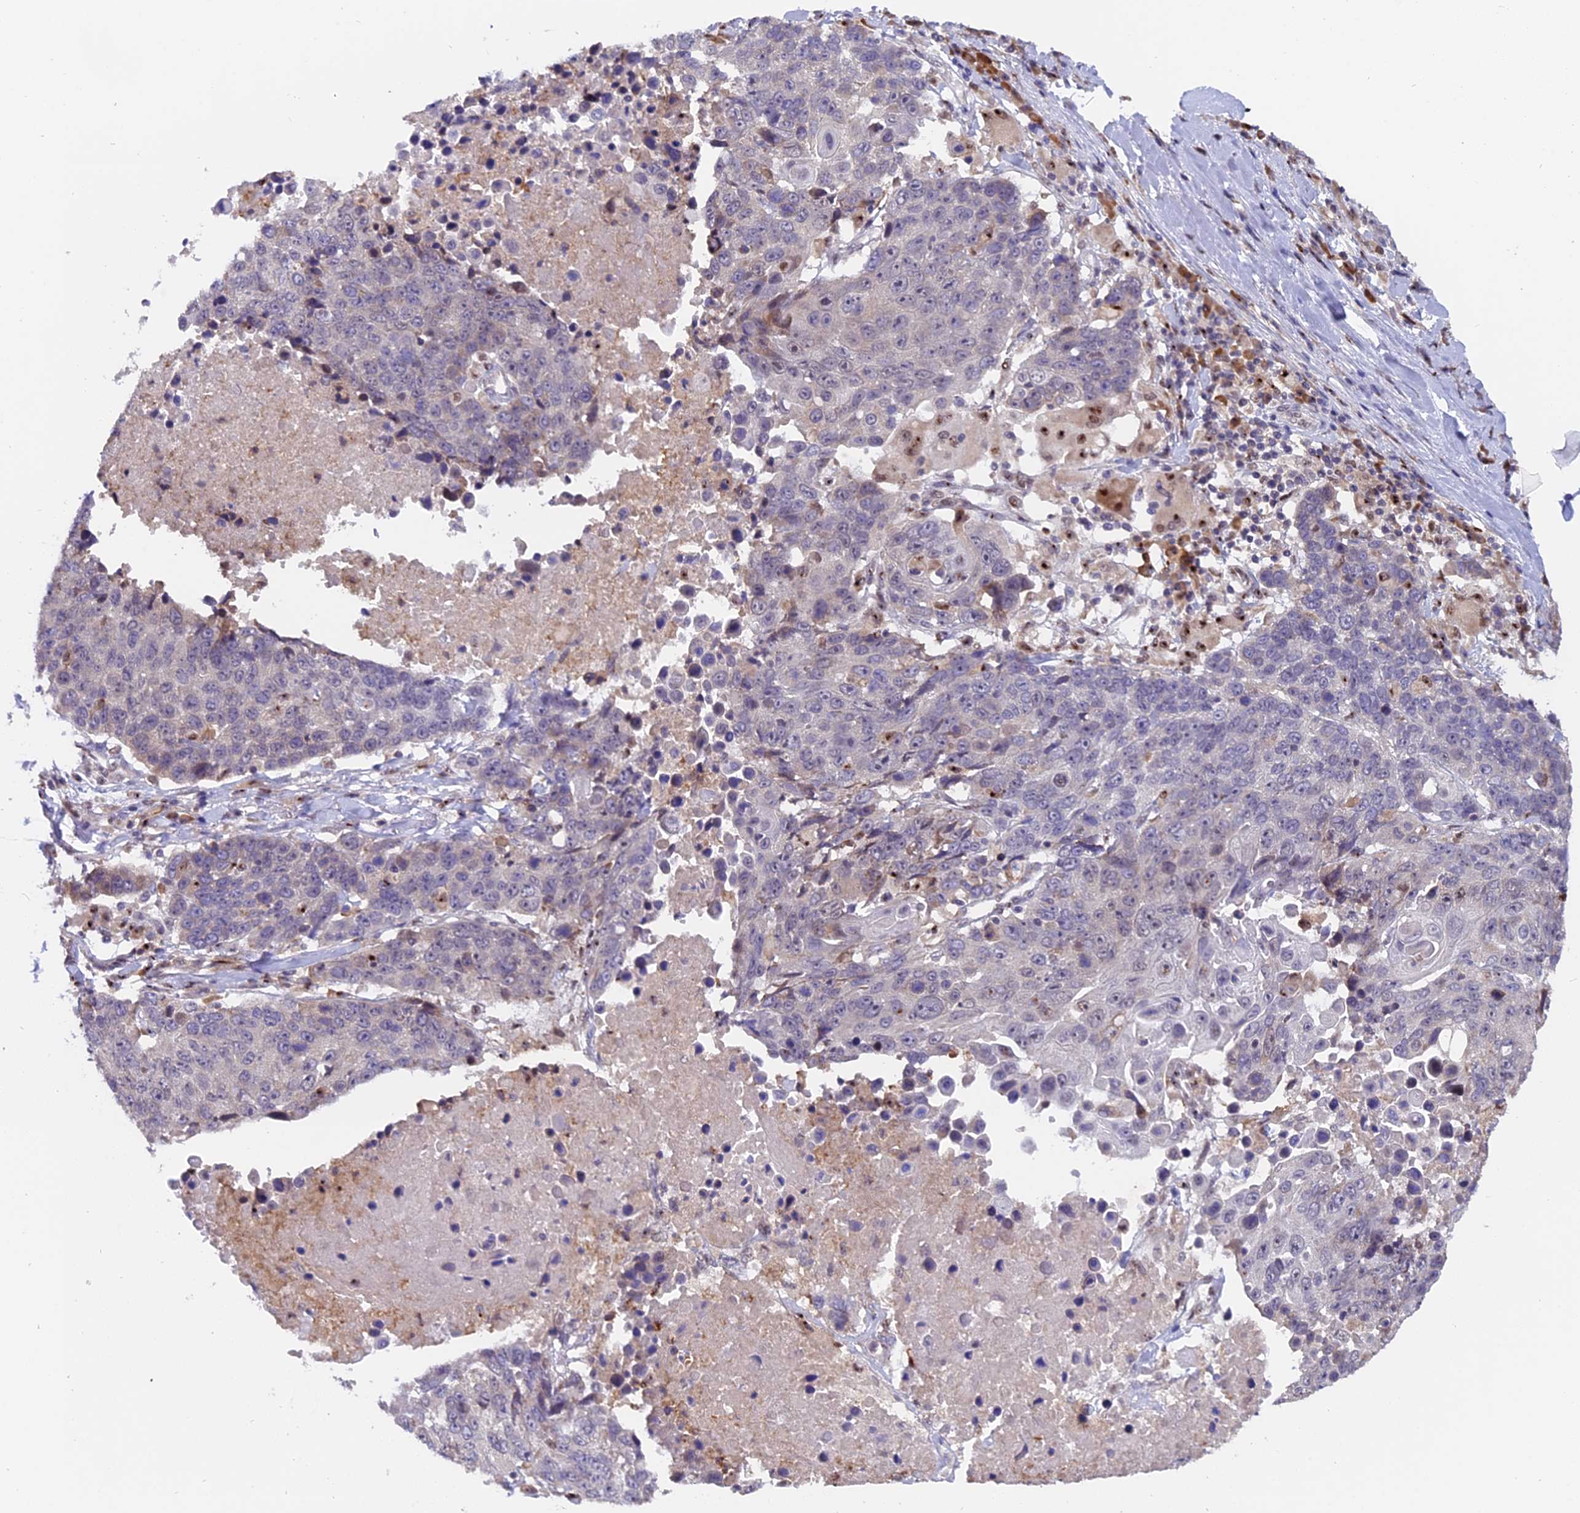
{"staining": {"intensity": "negative", "quantity": "none", "location": "none"}, "tissue": "lung cancer", "cell_type": "Tumor cells", "image_type": "cancer", "snomed": [{"axis": "morphology", "description": "Squamous cell carcinoma, NOS"}, {"axis": "topography", "description": "Lung"}], "caption": "An immunohistochemistry (IHC) photomicrograph of lung cancer (squamous cell carcinoma) is shown. There is no staining in tumor cells of lung cancer (squamous cell carcinoma).", "gene": "FAM118B", "patient": {"sex": "male", "age": 66}}